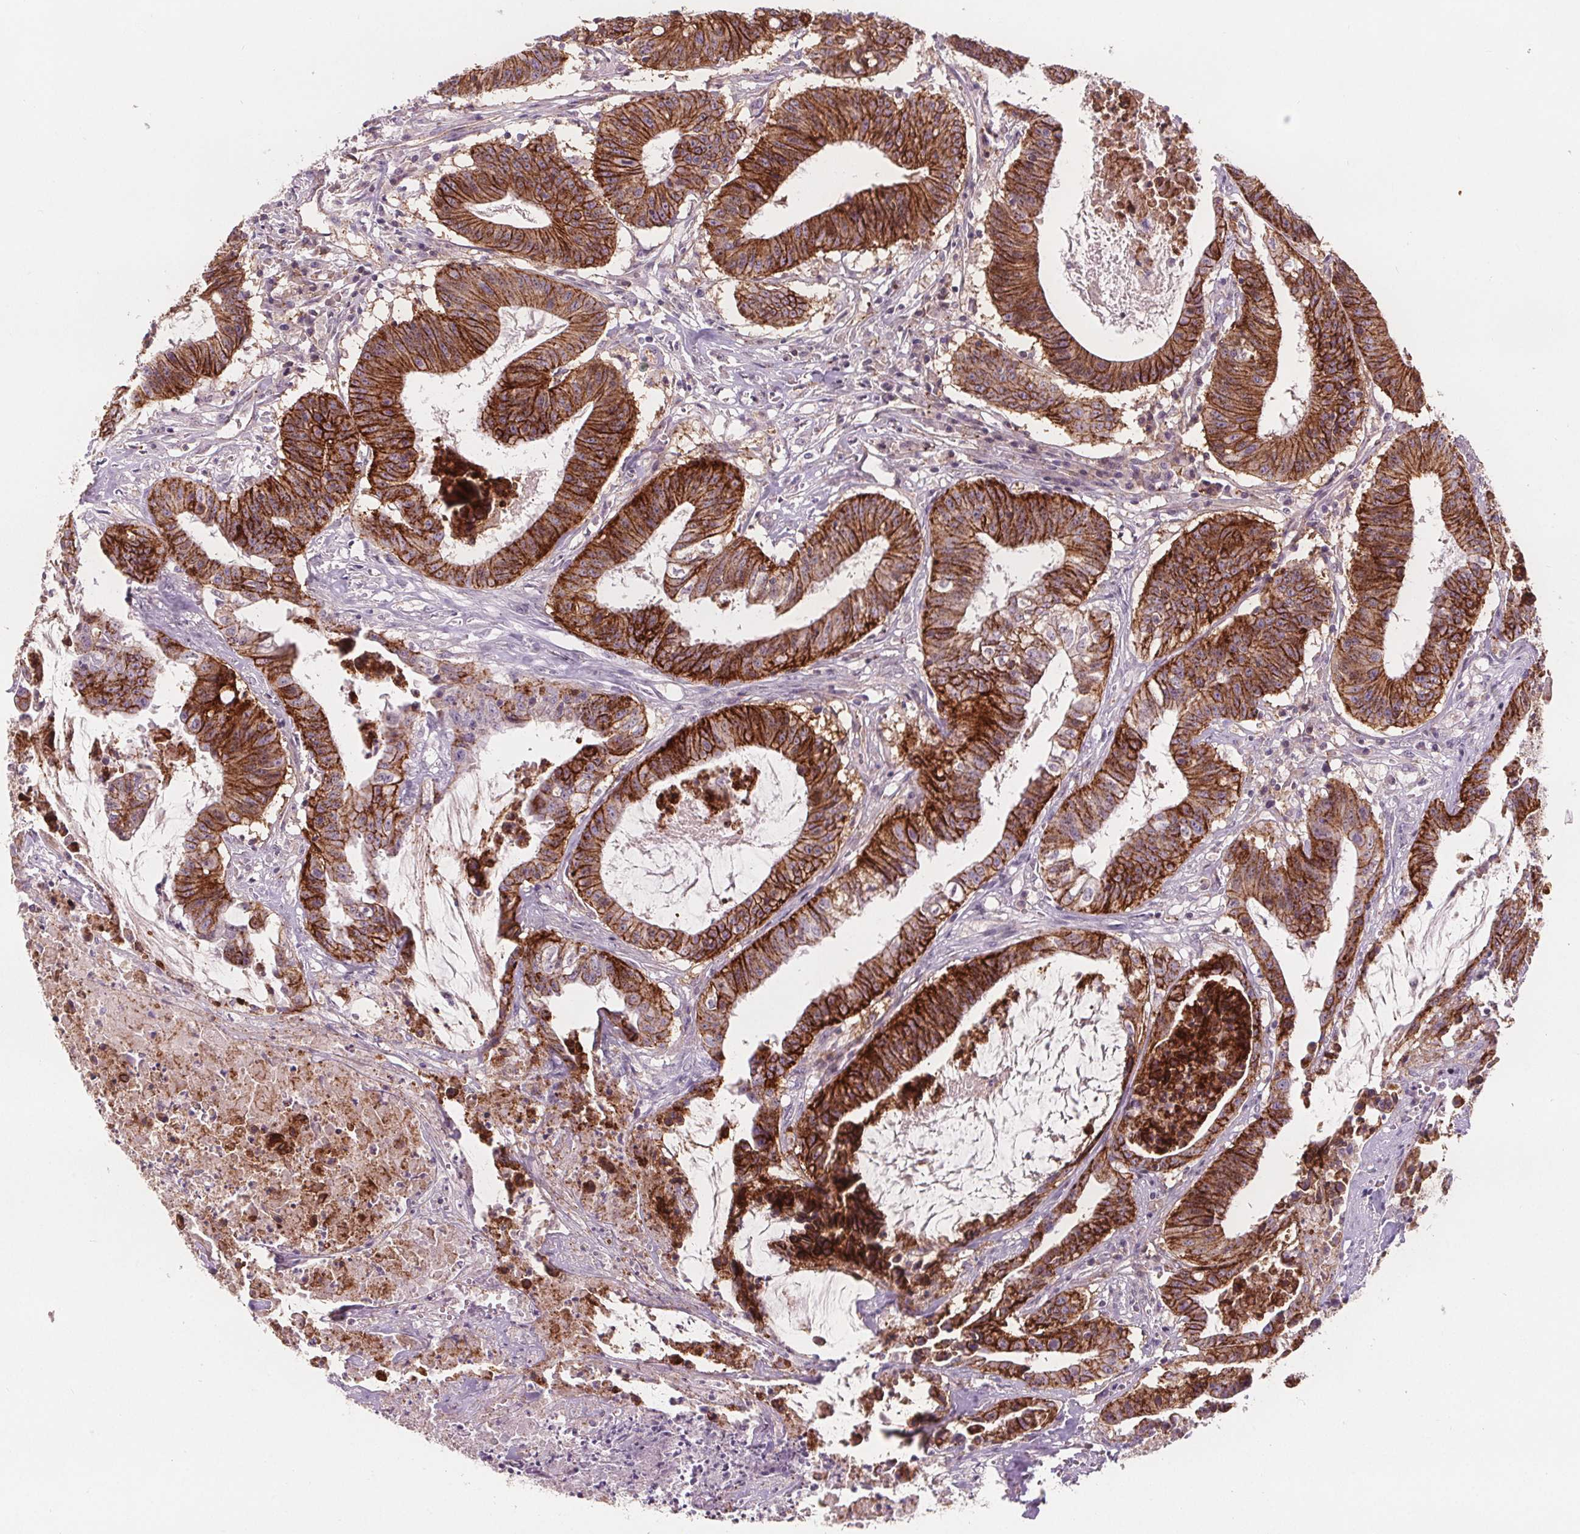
{"staining": {"intensity": "strong", "quantity": ">75%", "location": "cytoplasmic/membranous"}, "tissue": "colorectal cancer", "cell_type": "Tumor cells", "image_type": "cancer", "snomed": [{"axis": "morphology", "description": "Adenocarcinoma, NOS"}, {"axis": "topography", "description": "Colon"}], "caption": "Immunohistochemistry of human colorectal adenocarcinoma exhibits high levels of strong cytoplasmic/membranous staining in approximately >75% of tumor cells.", "gene": "ATP1A1", "patient": {"sex": "male", "age": 33}}